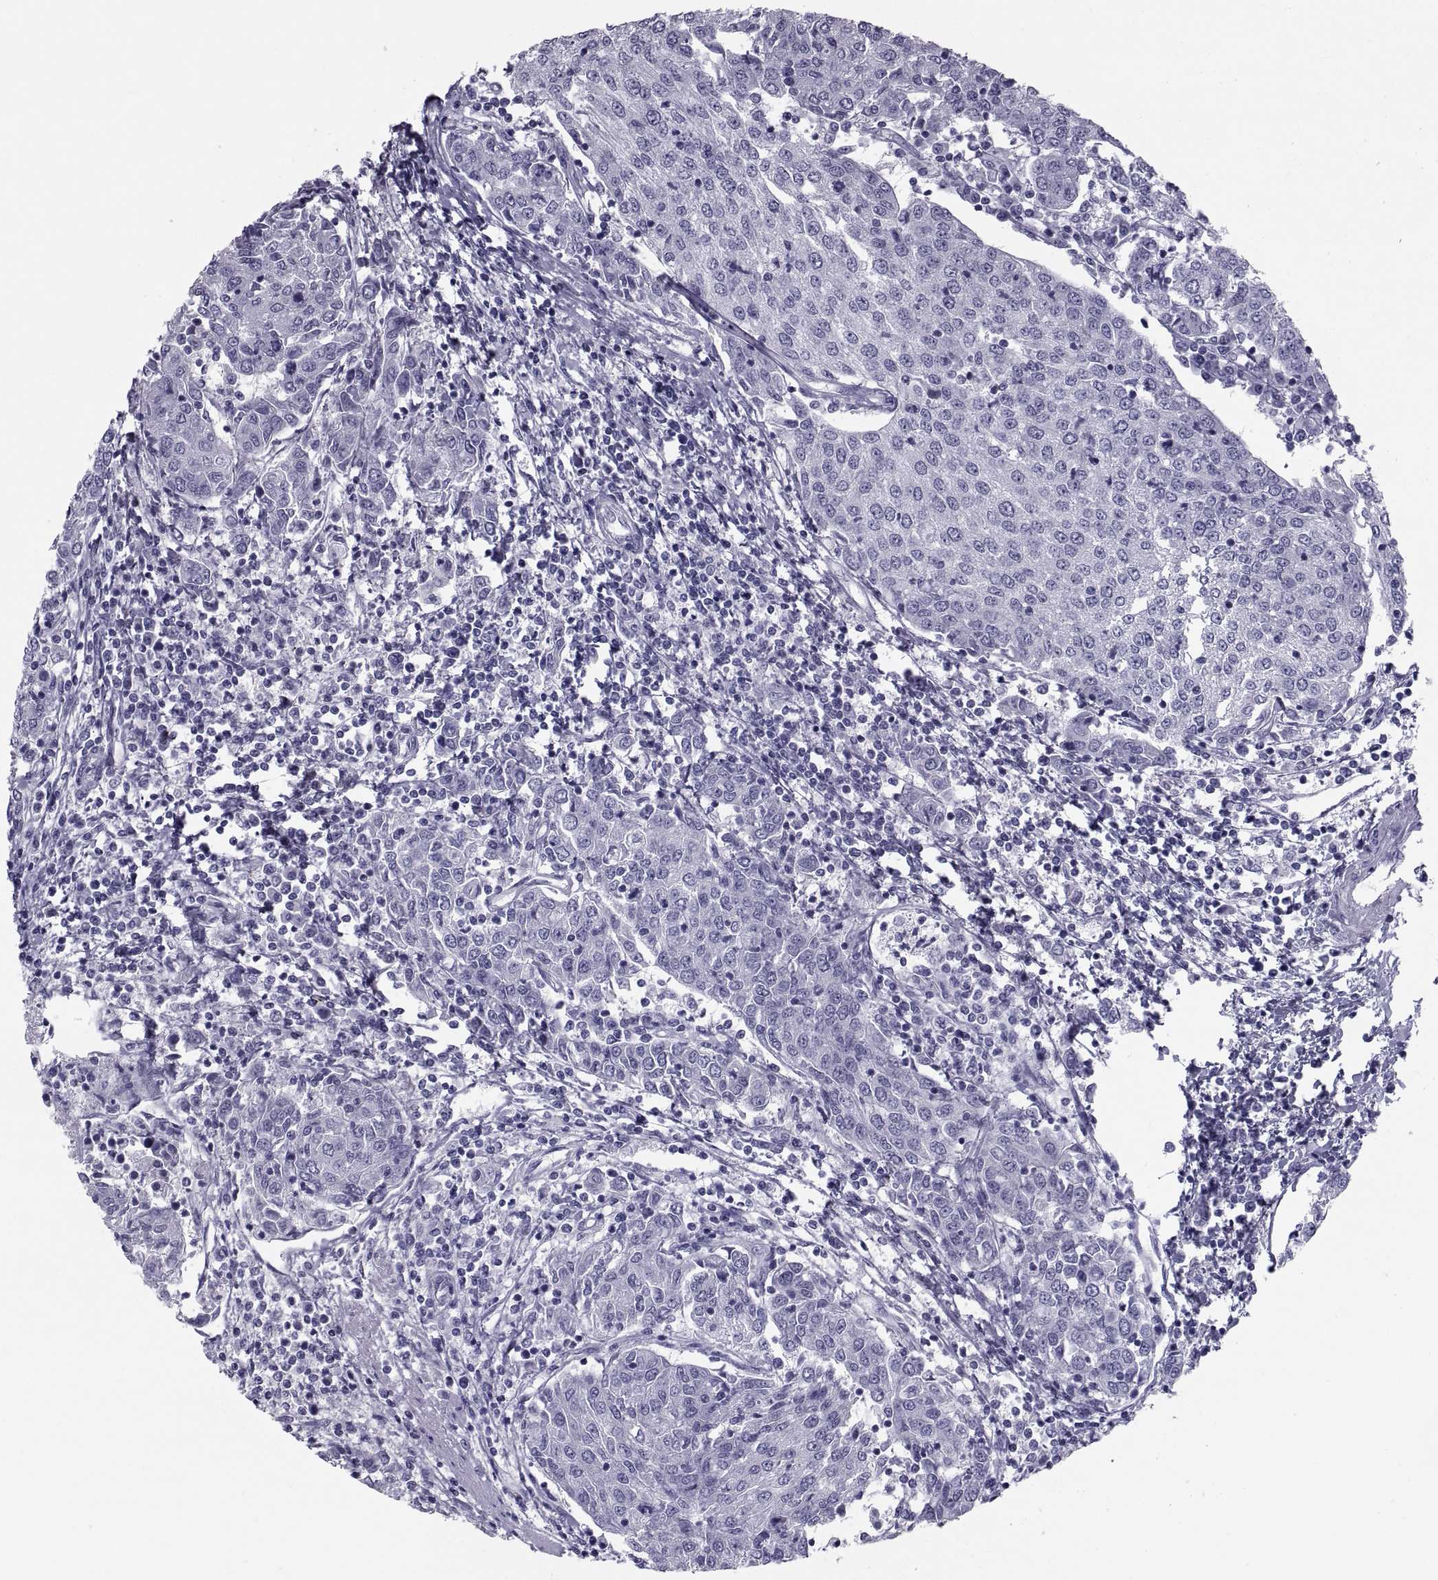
{"staining": {"intensity": "negative", "quantity": "none", "location": "none"}, "tissue": "urothelial cancer", "cell_type": "Tumor cells", "image_type": "cancer", "snomed": [{"axis": "morphology", "description": "Urothelial carcinoma, High grade"}, {"axis": "topography", "description": "Urinary bladder"}], "caption": "This photomicrograph is of high-grade urothelial carcinoma stained with IHC to label a protein in brown with the nuclei are counter-stained blue. There is no expression in tumor cells.", "gene": "CRISP1", "patient": {"sex": "female", "age": 85}}